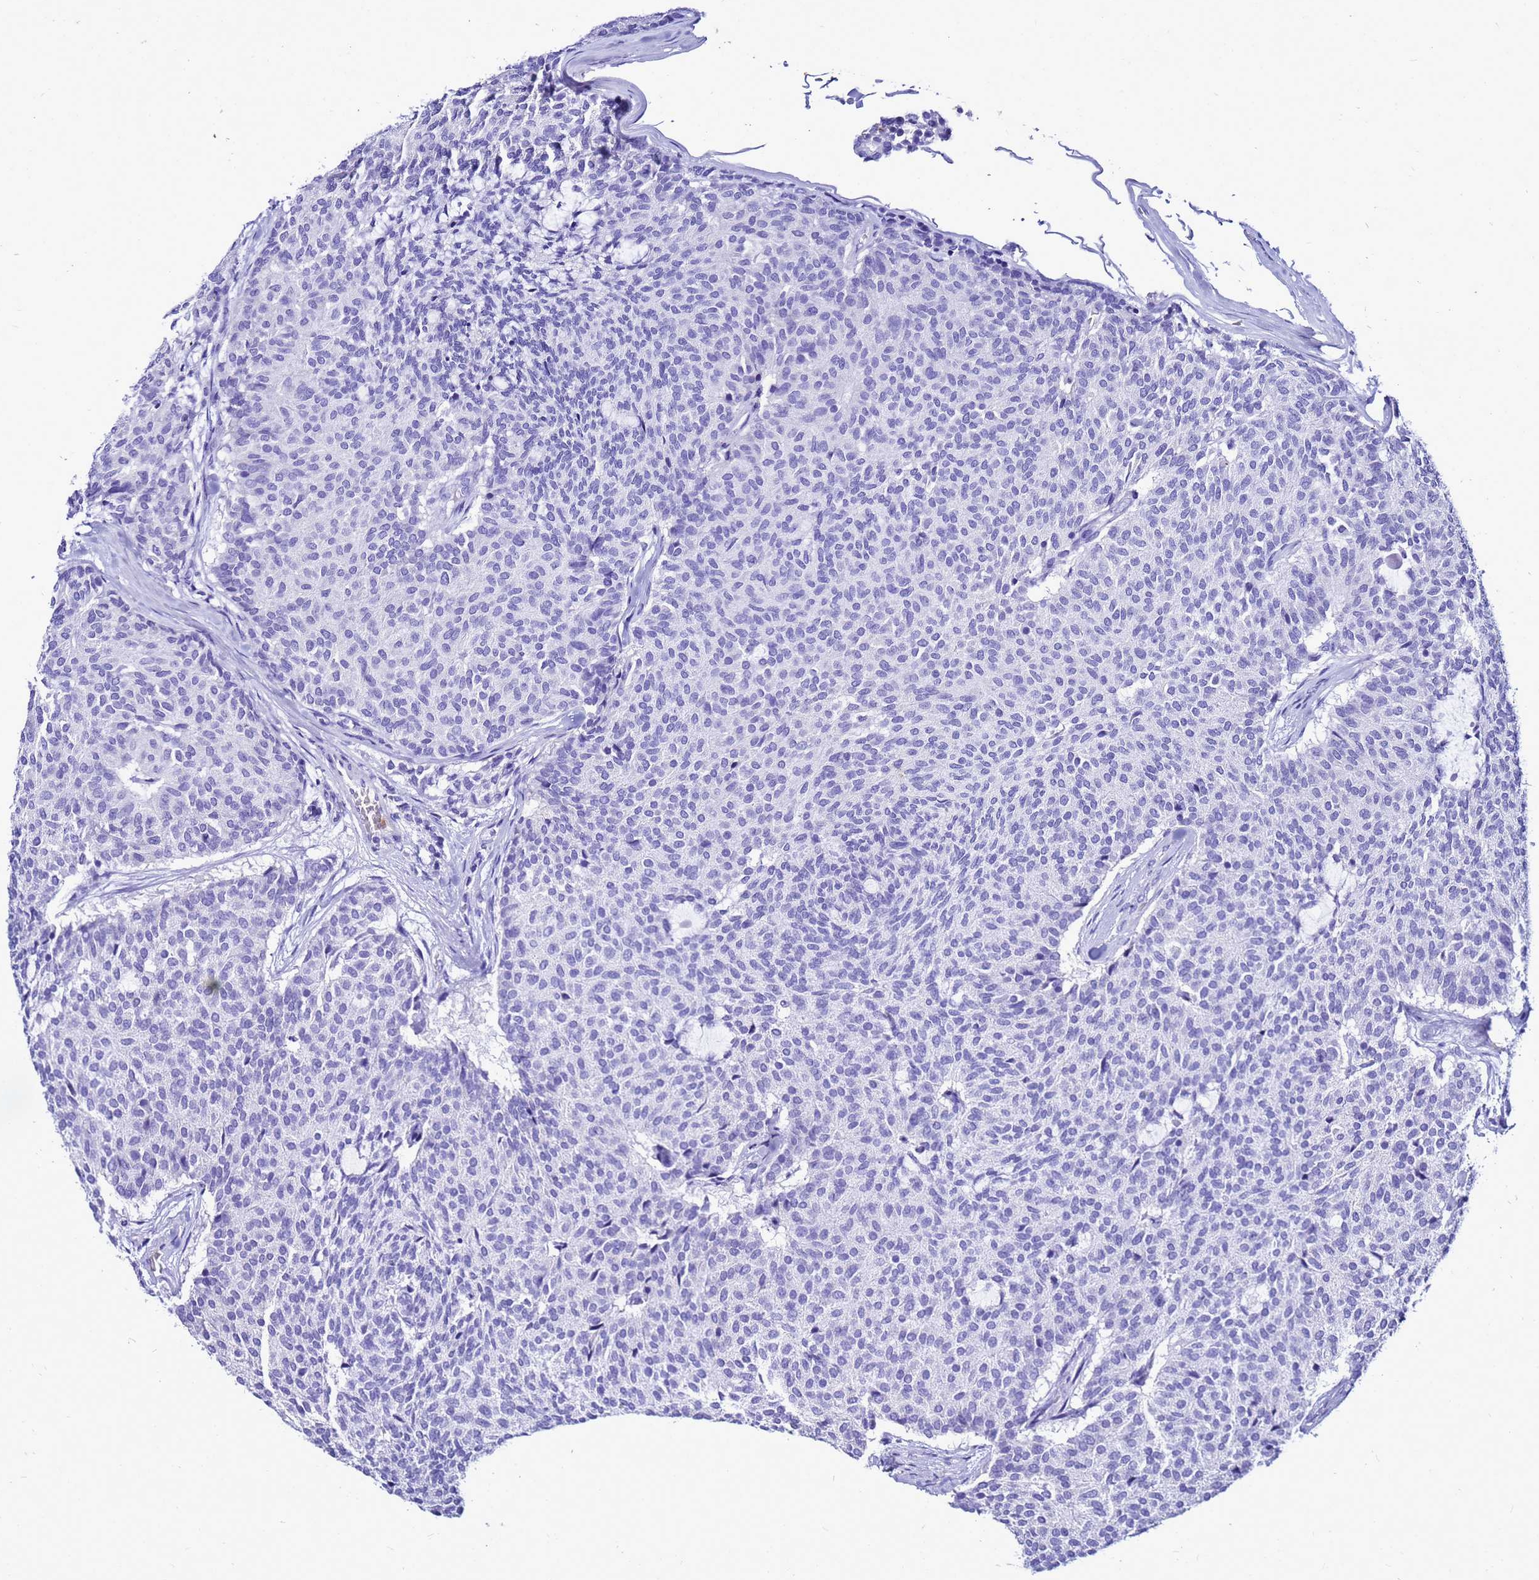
{"staining": {"intensity": "negative", "quantity": "none", "location": "none"}, "tissue": "carcinoid", "cell_type": "Tumor cells", "image_type": "cancer", "snomed": [{"axis": "morphology", "description": "Carcinoid, malignant, NOS"}, {"axis": "topography", "description": "Pancreas"}], "caption": "This is an immunohistochemistry photomicrograph of human malignant carcinoid. There is no staining in tumor cells.", "gene": "CSTA", "patient": {"sex": "female", "age": 54}}